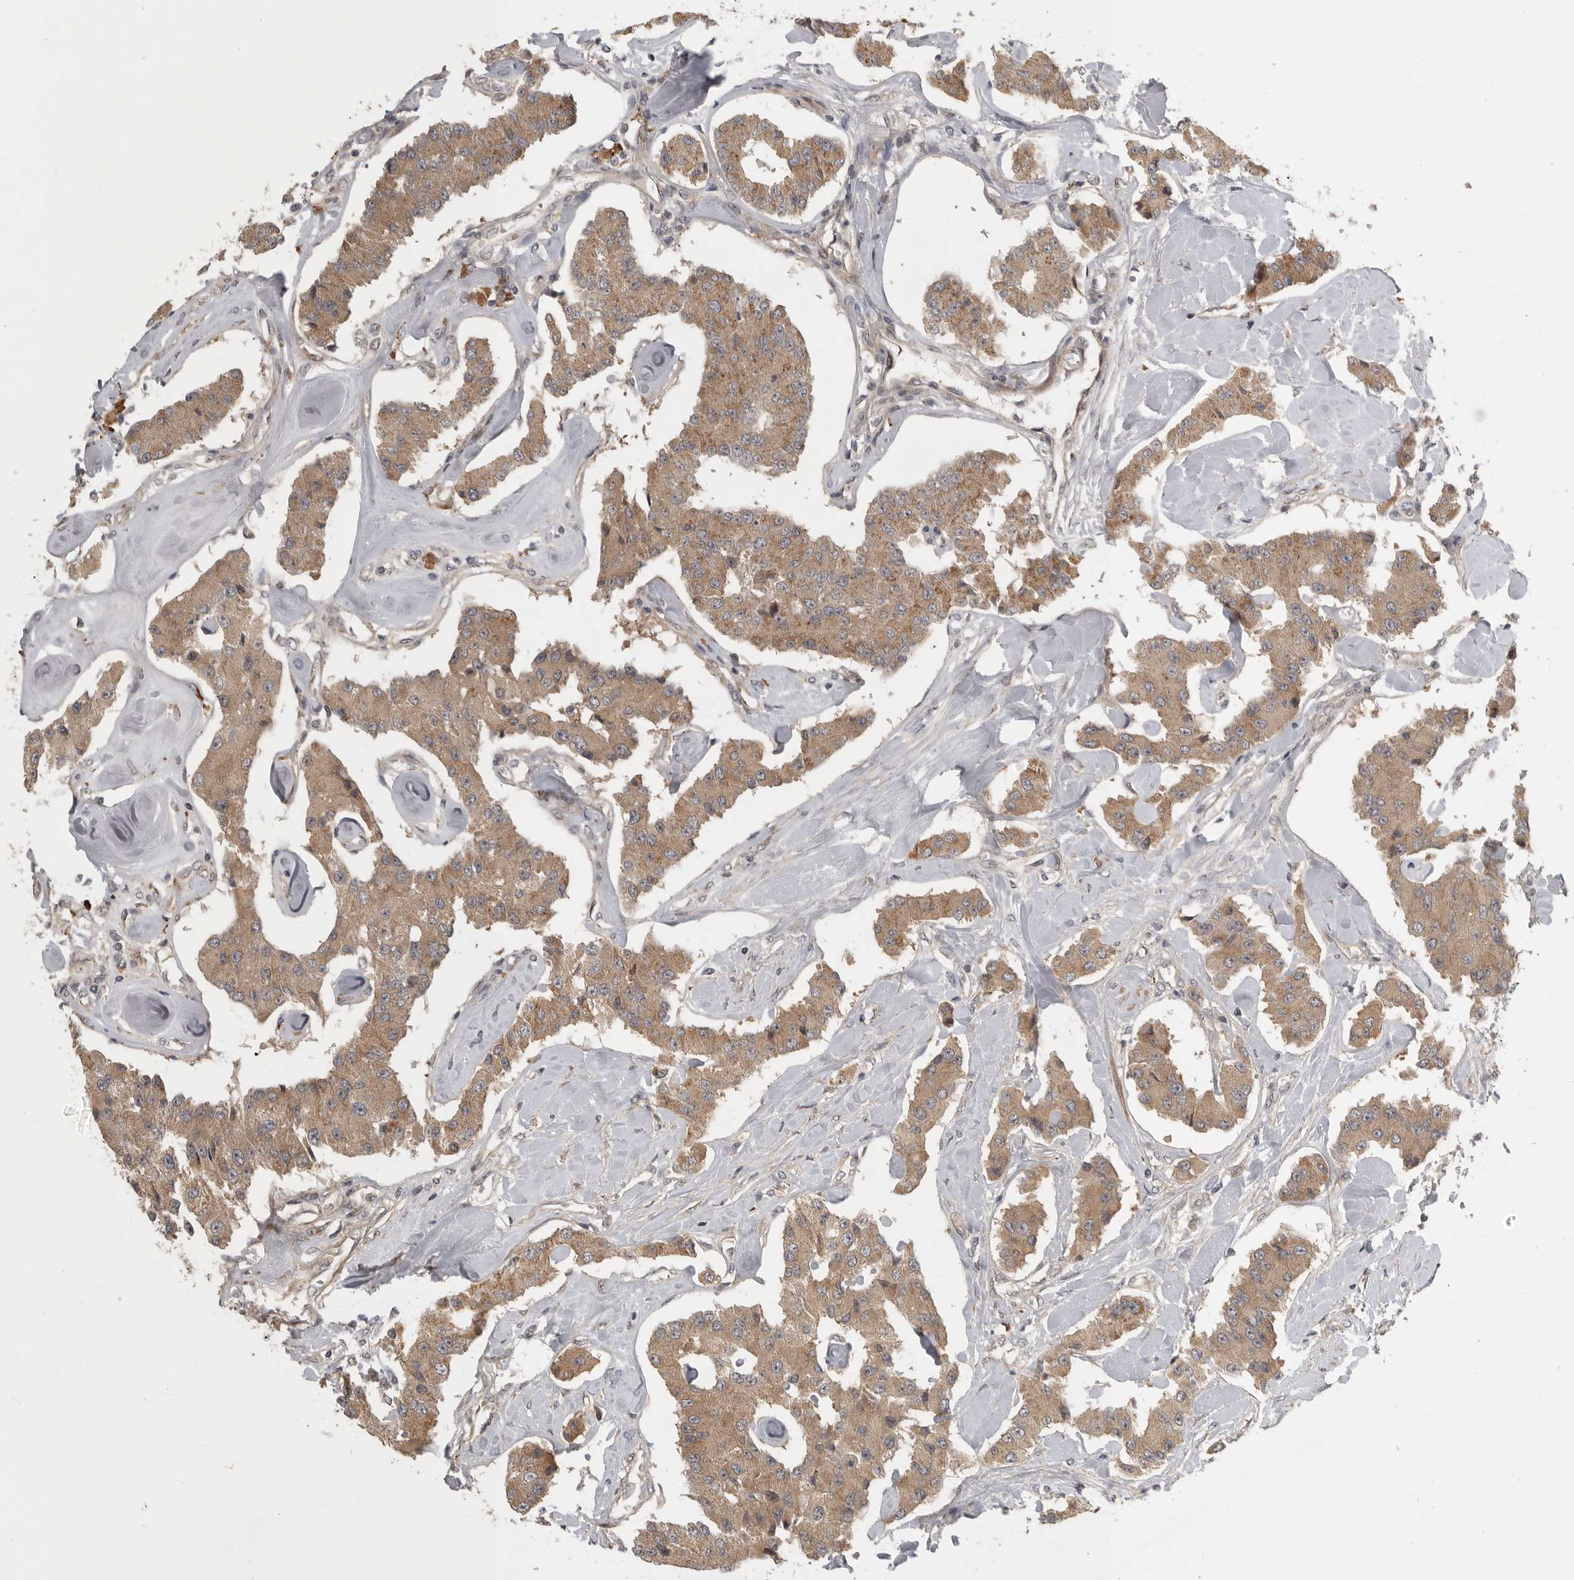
{"staining": {"intensity": "moderate", "quantity": ">75%", "location": "cytoplasmic/membranous"}, "tissue": "carcinoid", "cell_type": "Tumor cells", "image_type": "cancer", "snomed": [{"axis": "morphology", "description": "Carcinoid, malignant, NOS"}, {"axis": "topography", "description": "Pancreas"}], "caption": "Carcinoid tissue exhibits moderate cytoplasmic/membranous positivity in approximately >75% of tumor cells, visualized by immunohistochemistry.", "gene": "CUEDC1", "patient": {"sex": "male", "age": 41}}